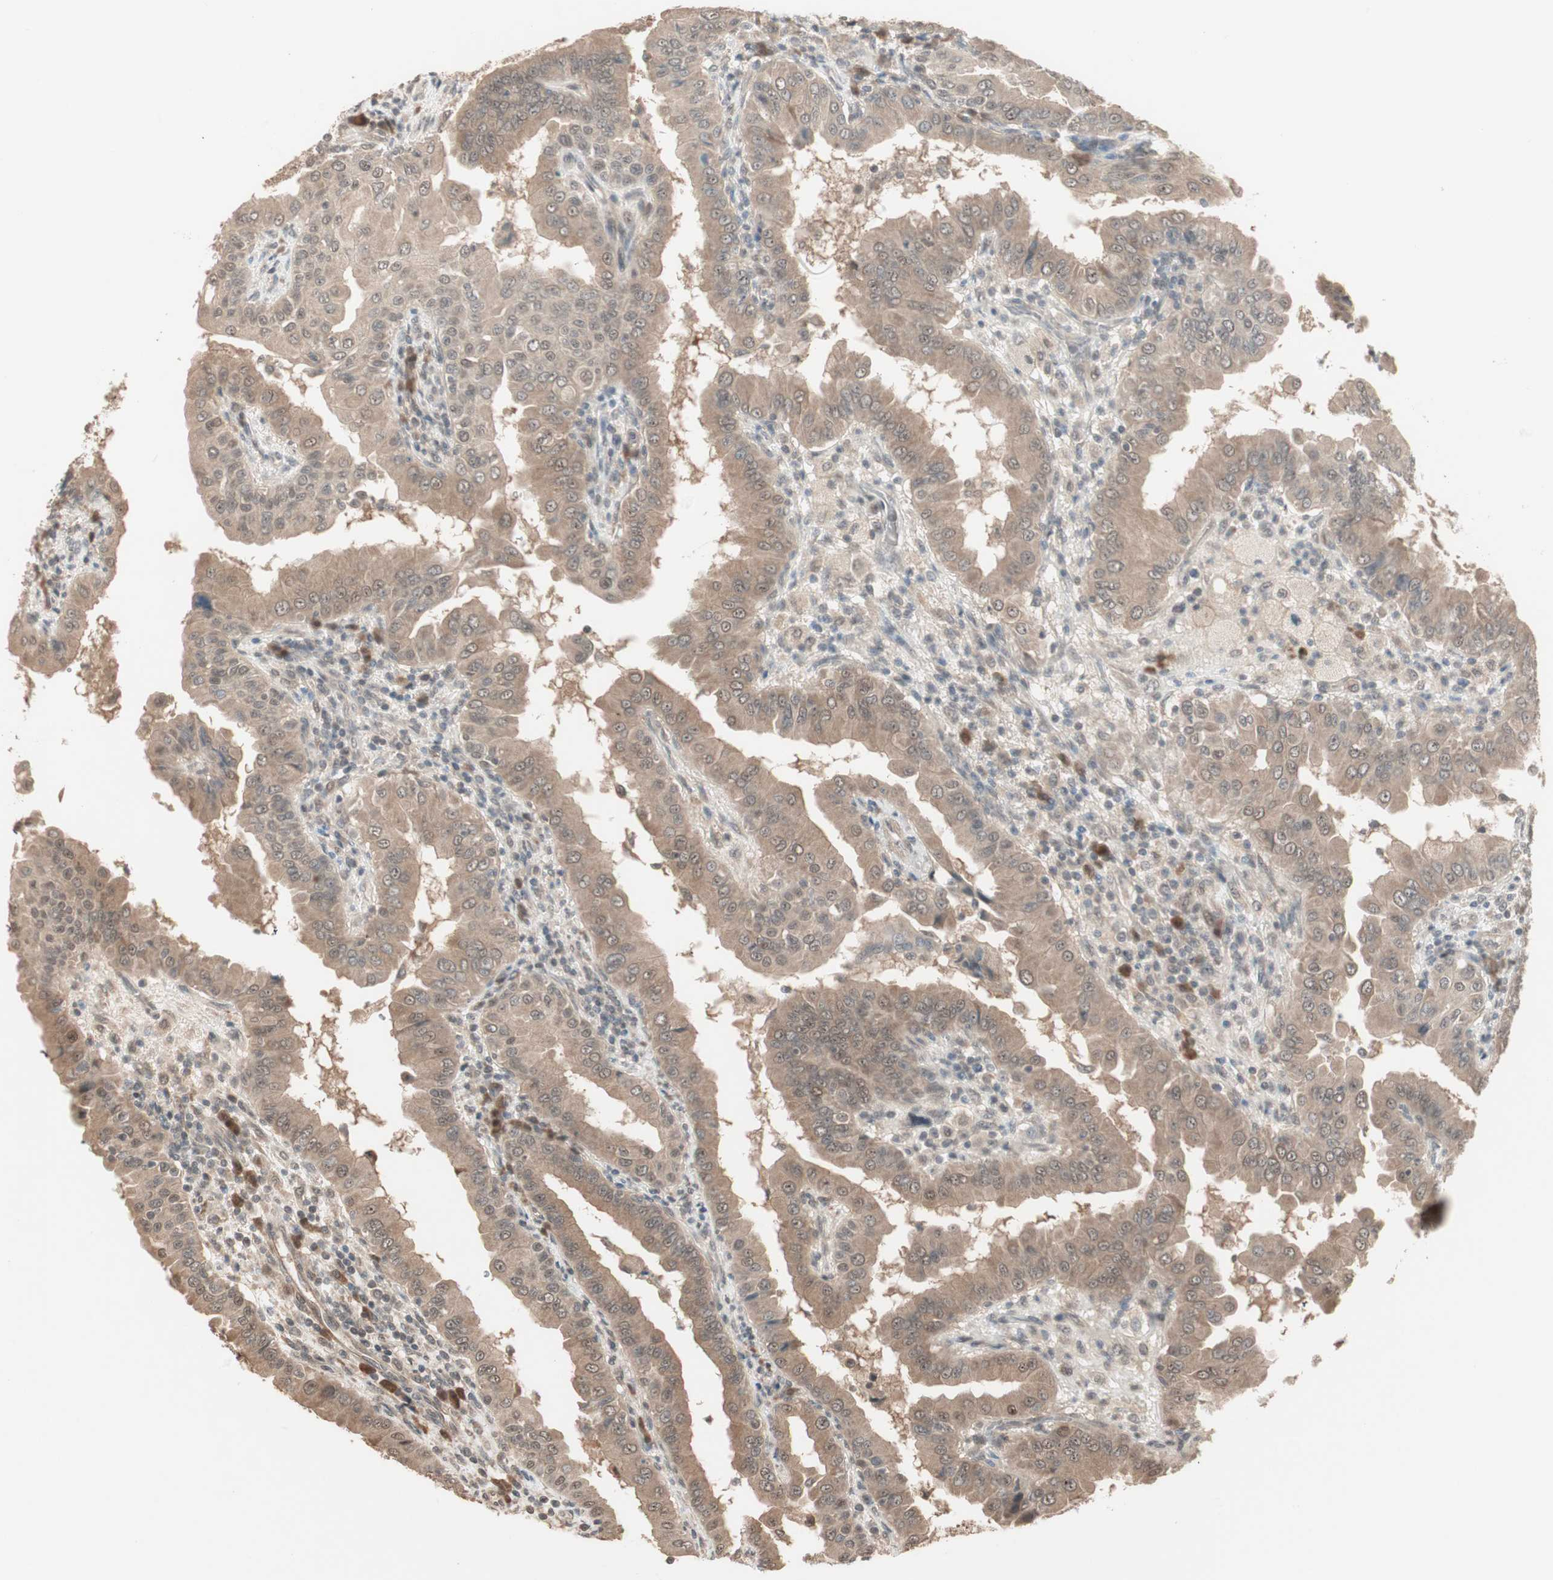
{"staining": {"intensity": "moderate", "quantity": ">75%", "location": "cytoplasmic/membranous"}, "tissue": "thyroid cancer", "cell_type": "Tumor cells", "image_type": "cancer", "snomed": [{"axis": "morphology", "description": "Papillary adenocarcinoma, NOS"}, {"axis": "topography", "description": "Thyroid gland"}], "caption": "Tumor cells exhibit moderate cytoplasmic/membranous expression in approximately >75% of cells in thyroid papillary adenocarcinoma.", "gene": "ZSCAN31", "patient": {"sex": "male", "age": 33}}